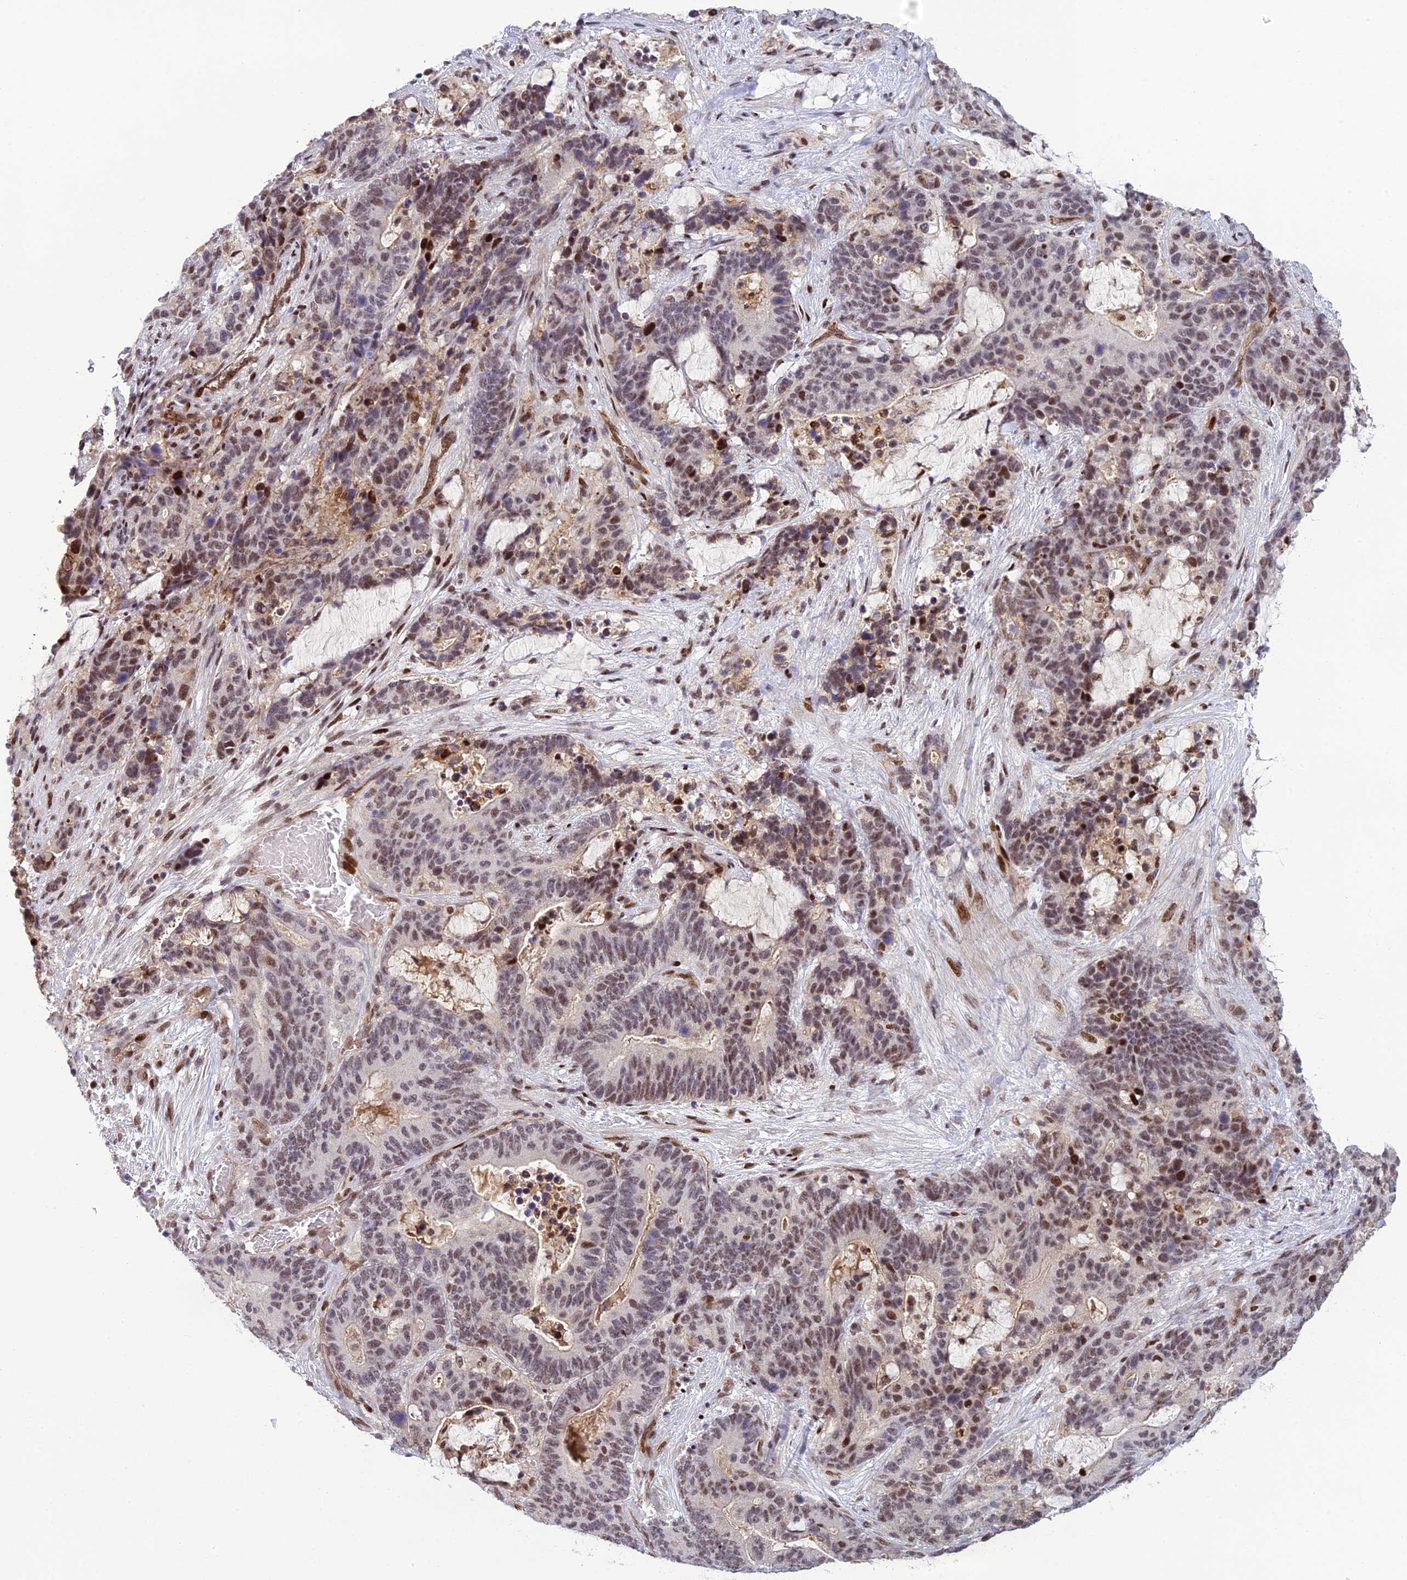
{"staining": {"intensity": "moderate", "quantity": "25%-75%", "location": "nuclear"}, "tissue": "stomach cancer", "cell_type": "Tumor cells", "image_type": "cancer", "snomed": [{"axis": "morphology", "description": "Normal tissue, NOS"}, {"axis": "morphology", "description": "Adenocarcinoma, NOS"}, {"axis": "topography", "description": "Stomach"}], "caption": "Immunohistochemical staining of stomach cancer (adenocarcinoma) exhibits medium levels of moderate nuclear positivity in approximately 25%-75% of tumor cells.", "gene": "RANBP3", "patient": {"sex": "female", "age": 64}}